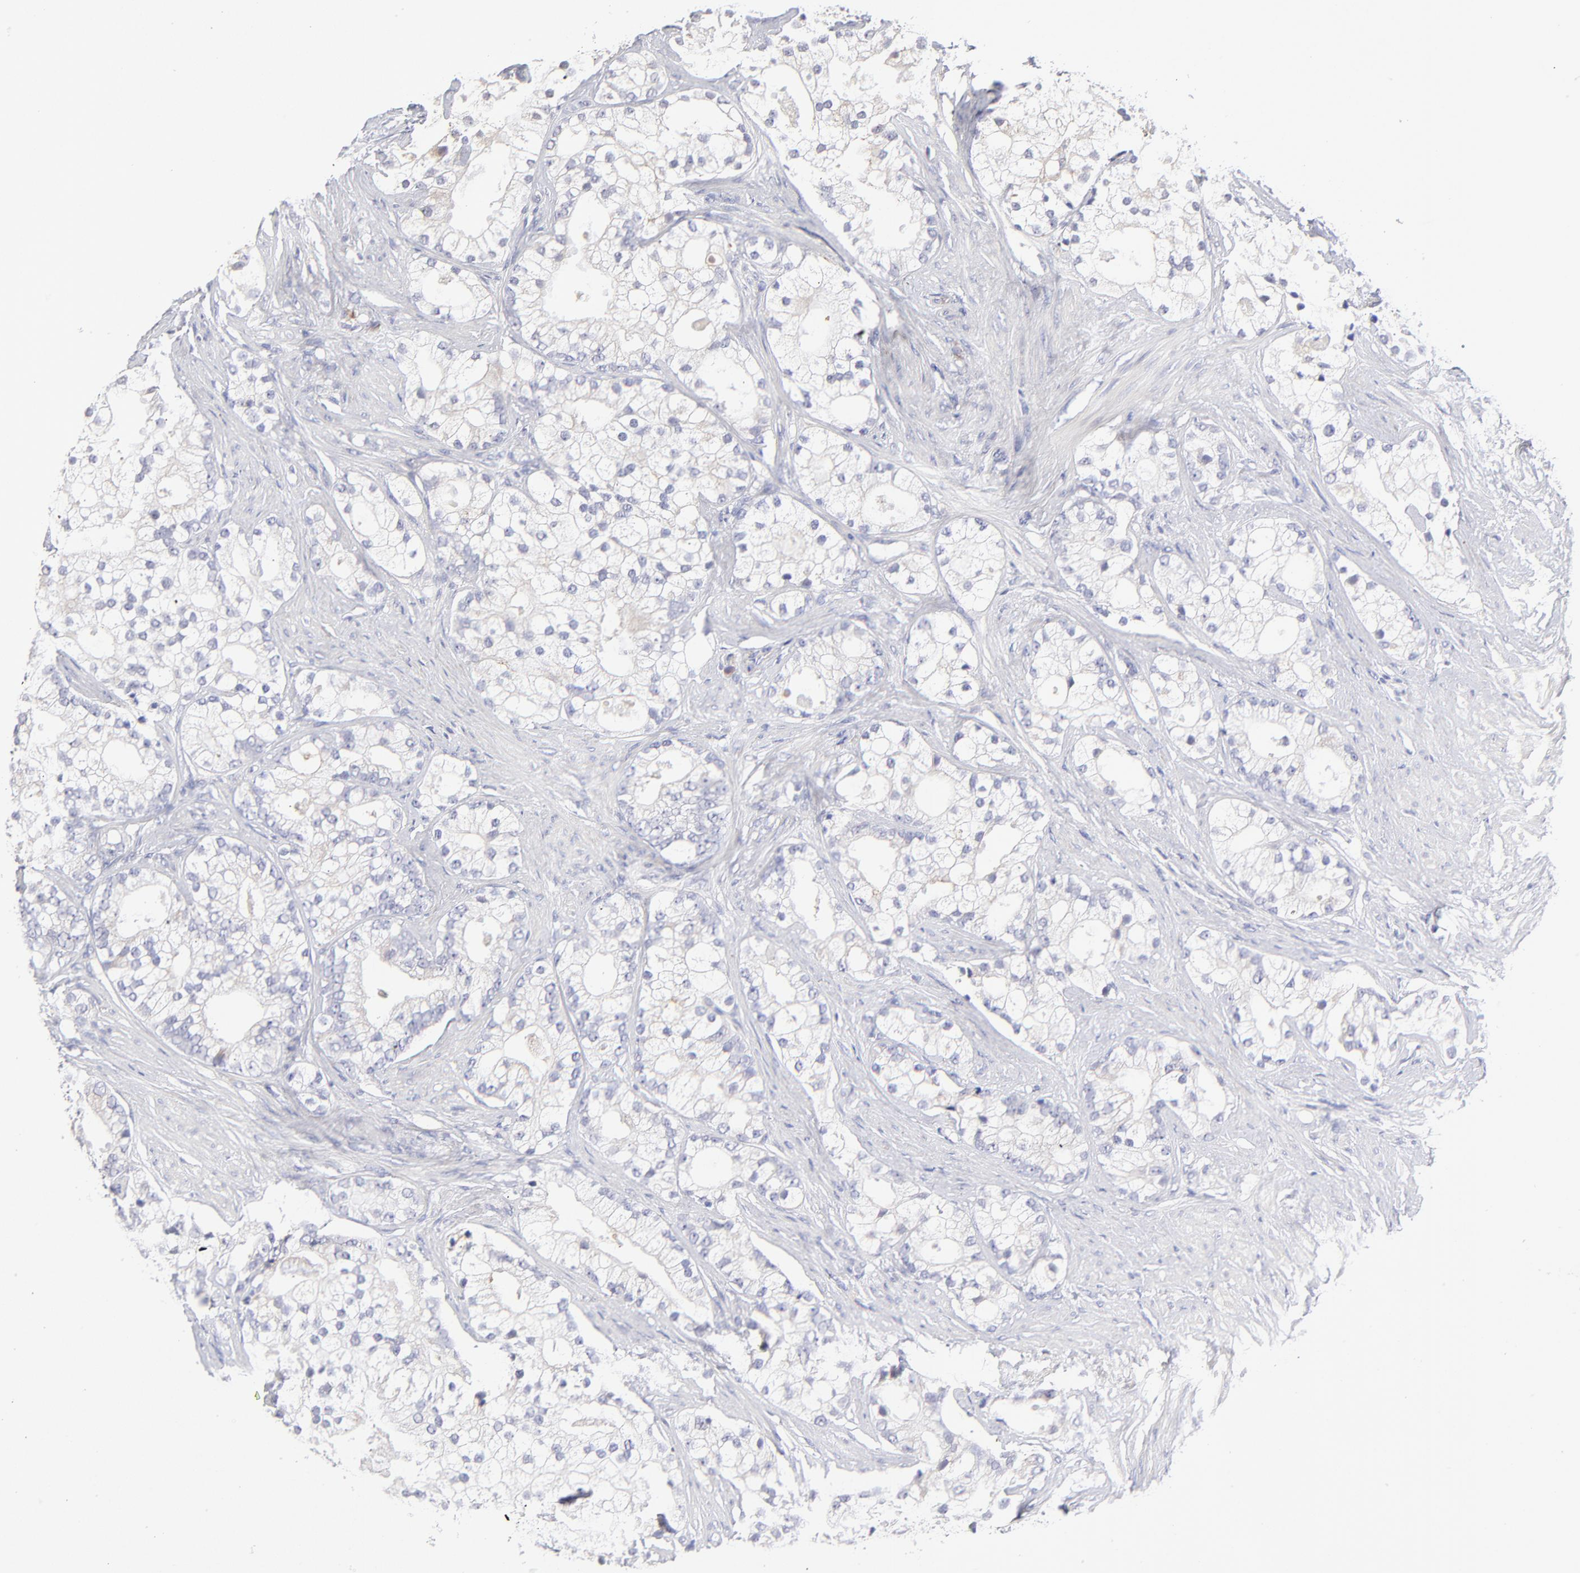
{"staining": {"intensity": "negative", "quantity": "none", "location": "none"}, "tissue": "prostate cancer", "cell_type": "Tumor cells", "image_type": "cancer", "snomed": [{"axis": "morphology", "description": "Adenocarcinoma, Low grade"}, {"axis": "topography", "description": "Prostate"}], "caption": "Immunohistochemistry of adenocarcinoma (low-grade) (prostate) exhibits no expression in tumor cells.", "gene": "GCSAM", "patient": {"sex": "male", "age": 58}}